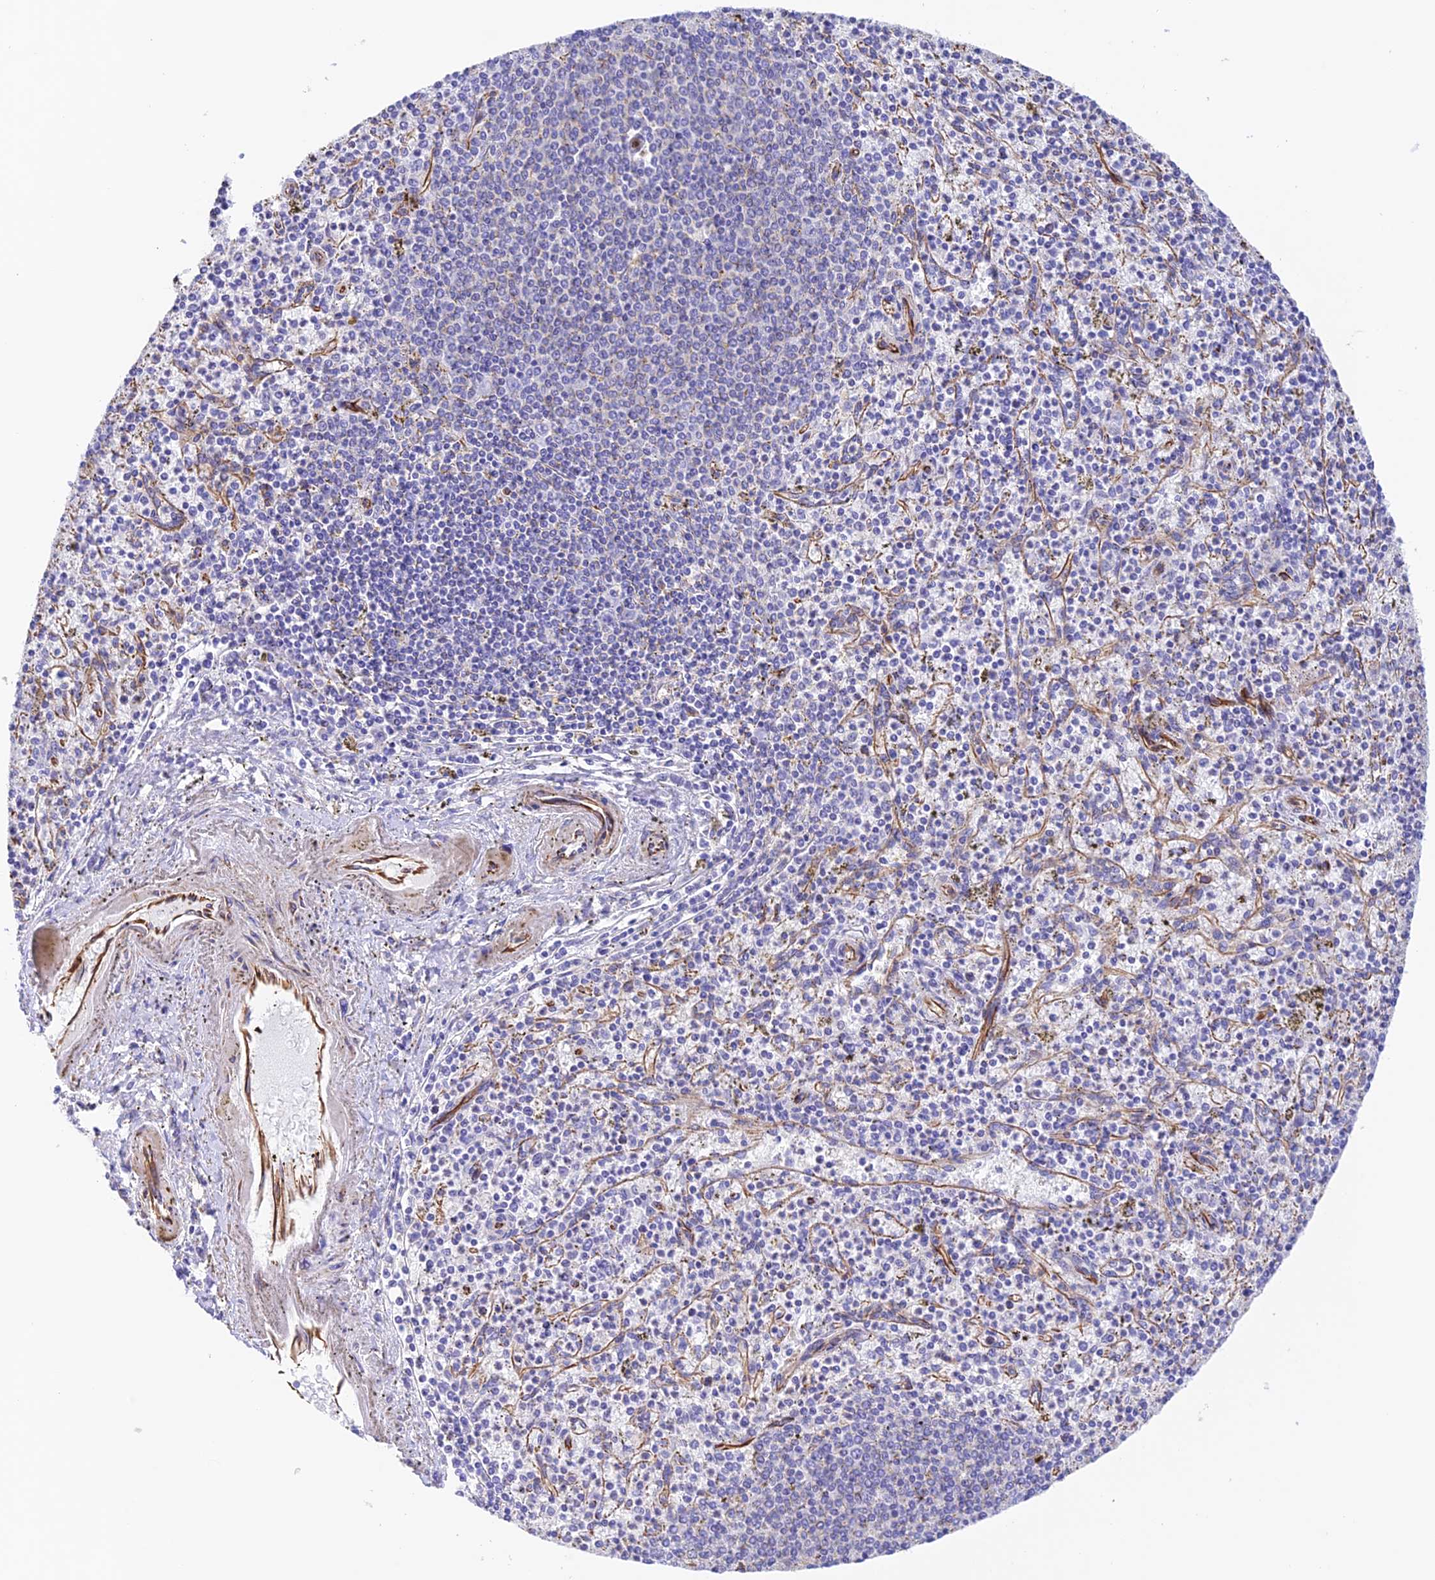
{"staining": {"intensity": "negative", "quantity": "none", "location": "none"}, "tissue": "spleen", "cell_type": "Cells in red pulp", "image_type": "normal", "snomed": [{"axis": "morphology", "description": "Normal tissue, NOS"}, {"axis": "topography", "description": "Spleen"}], "caption": "A histopathology image of spleen stained for a protein exhibits no brown staining in cells in red pulp. The staining was performed using DAB to visualize the protein expression in brown, while the nuclei were stained in blue with hematoxylin (Magnification: 20x).", "gene": "ZNF652", "patient": {"sex": "male", "age": 72}}